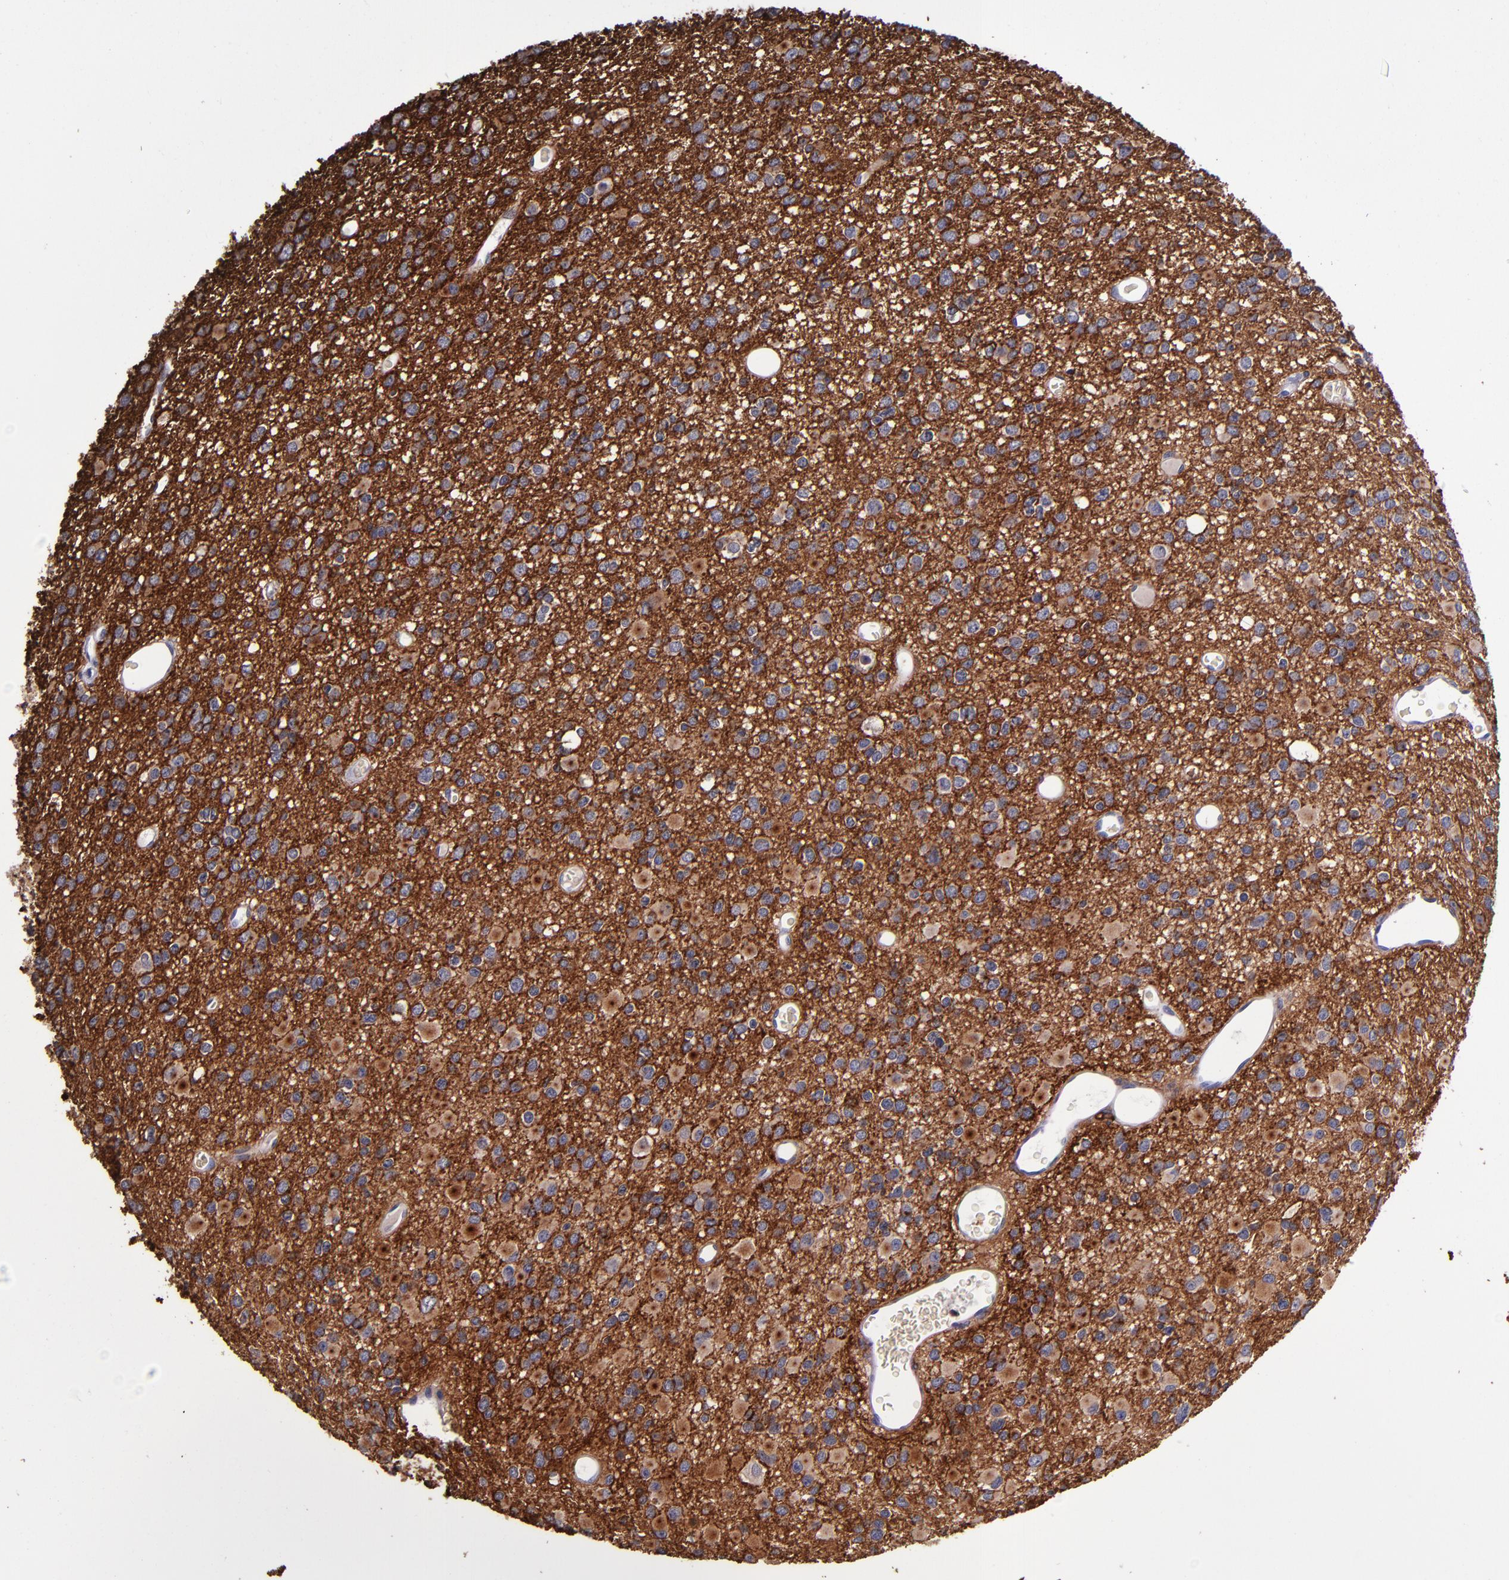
{"staining": {"intensity": "strong", "quantity": "25%-75%", "location": "cytoplasmic/membranous"}, "tissue": "glioma", "cell_type": "Tumor cells", "image_type": "cancer", "snomed": [{"axis": "morphology", "description": "Glioma, malignant, Low grade"}, {"axis": "topography", "description": "Brain"}], "caption": "Protein analysis of glioma tissue exhibits strong cytoplasmic/membranous positivity in approximately 25%-75% of tumor cells.", "gene": "SIRPA", "patient": {"sex": "male", "age": 42}}